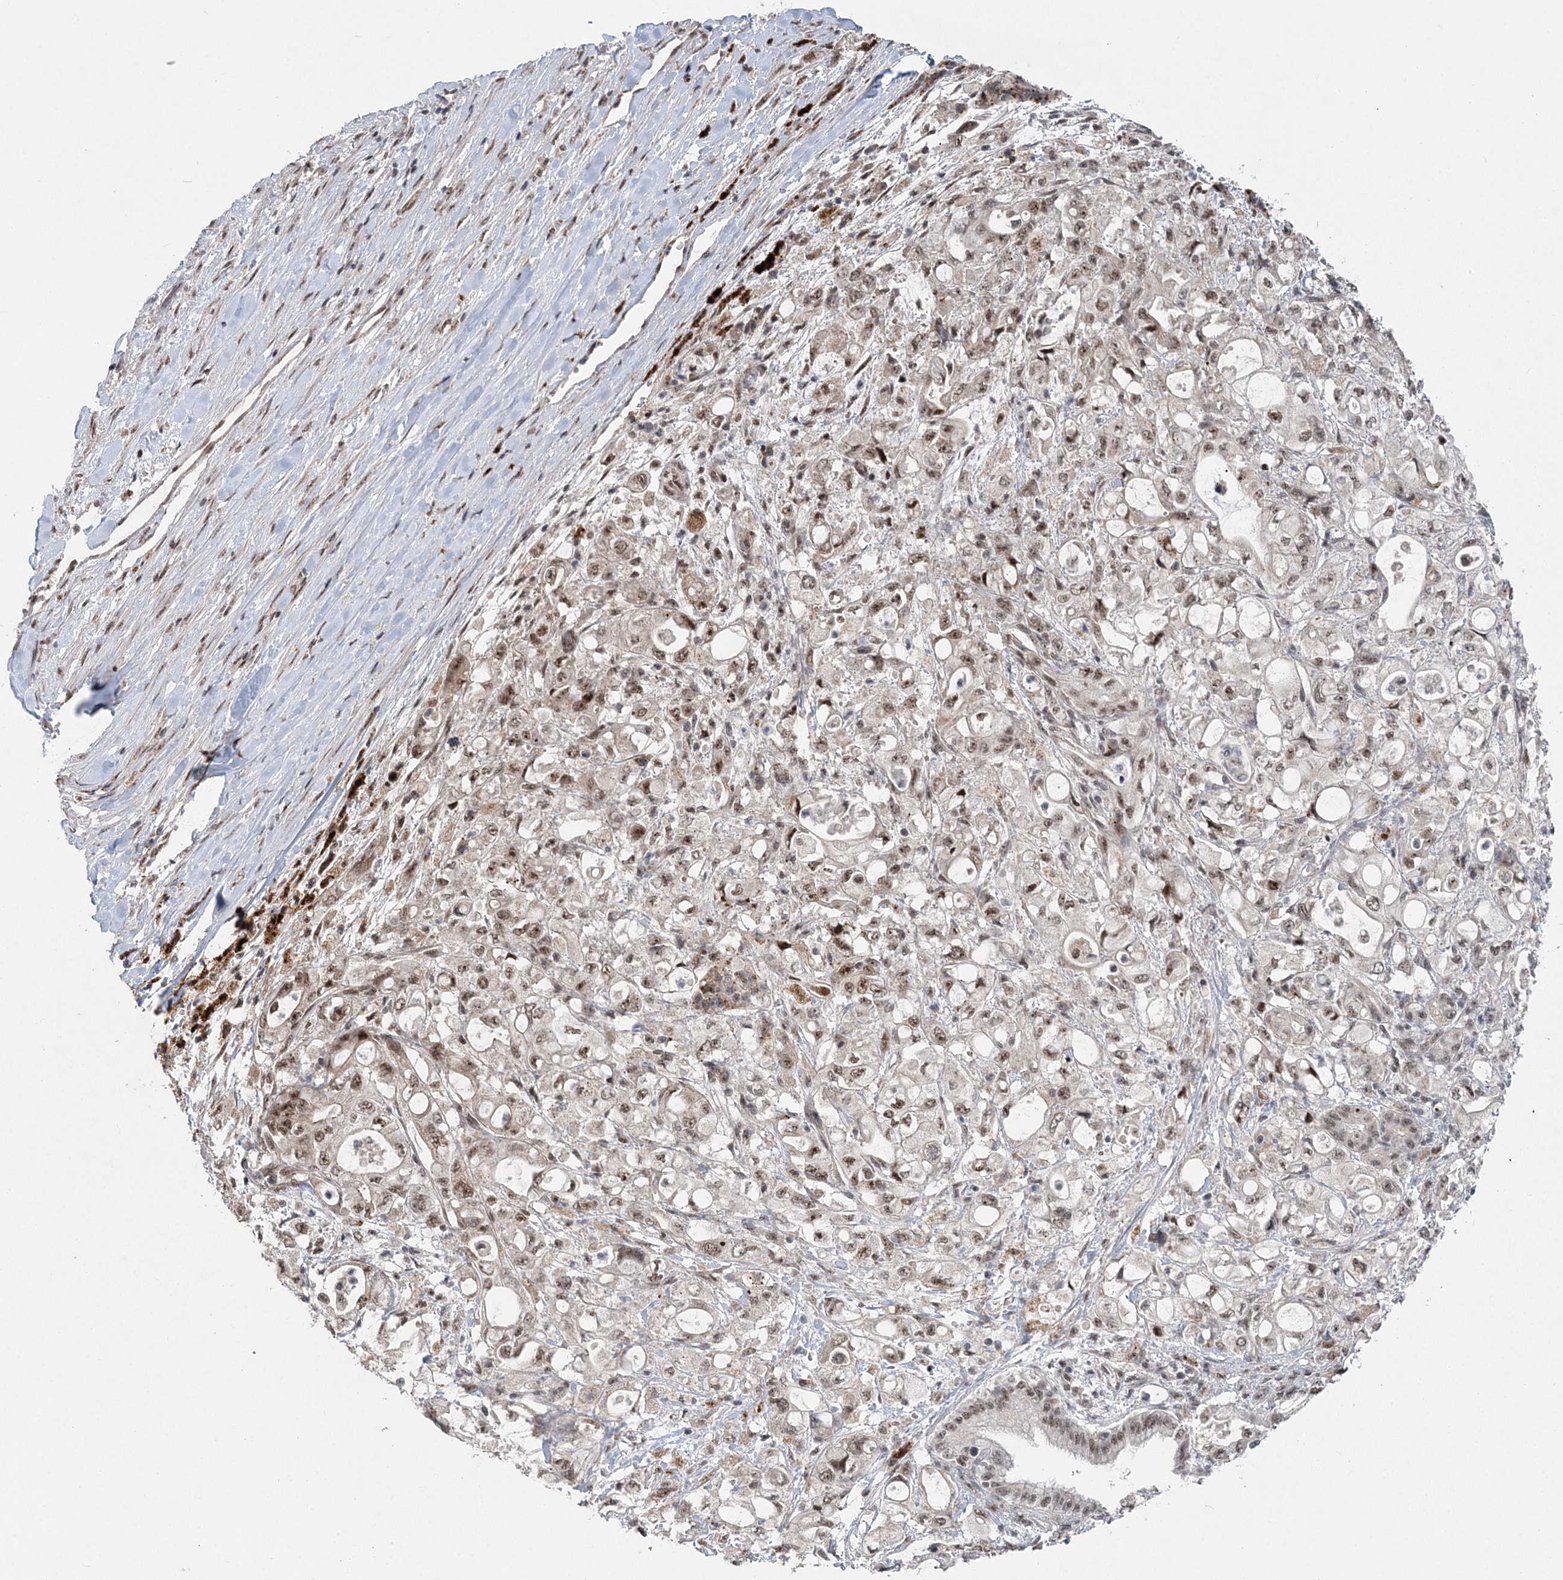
{"staining": {"intensity": "moderate", "quantity": "25%-75%", "location": "nuclear"}, "tissue": "pancreatic cancer", "cell_type": "Tumor cells", "image_type": "cancer", "snomed": [{"axis": "morphology", "description": "Adenocarcinoma, NOS"}, {"axis": "topography", "description": "Pancreas"}], "caption": "Tumor cells display medium levels of moderate nuclear staining in approximately 25%-75% of cells in pancreatic cancer. The protein is shown in brown color, while the nuclei are stained blue.", "gene": "CWC22", "patient": {"sex": "male", "age": 79}}